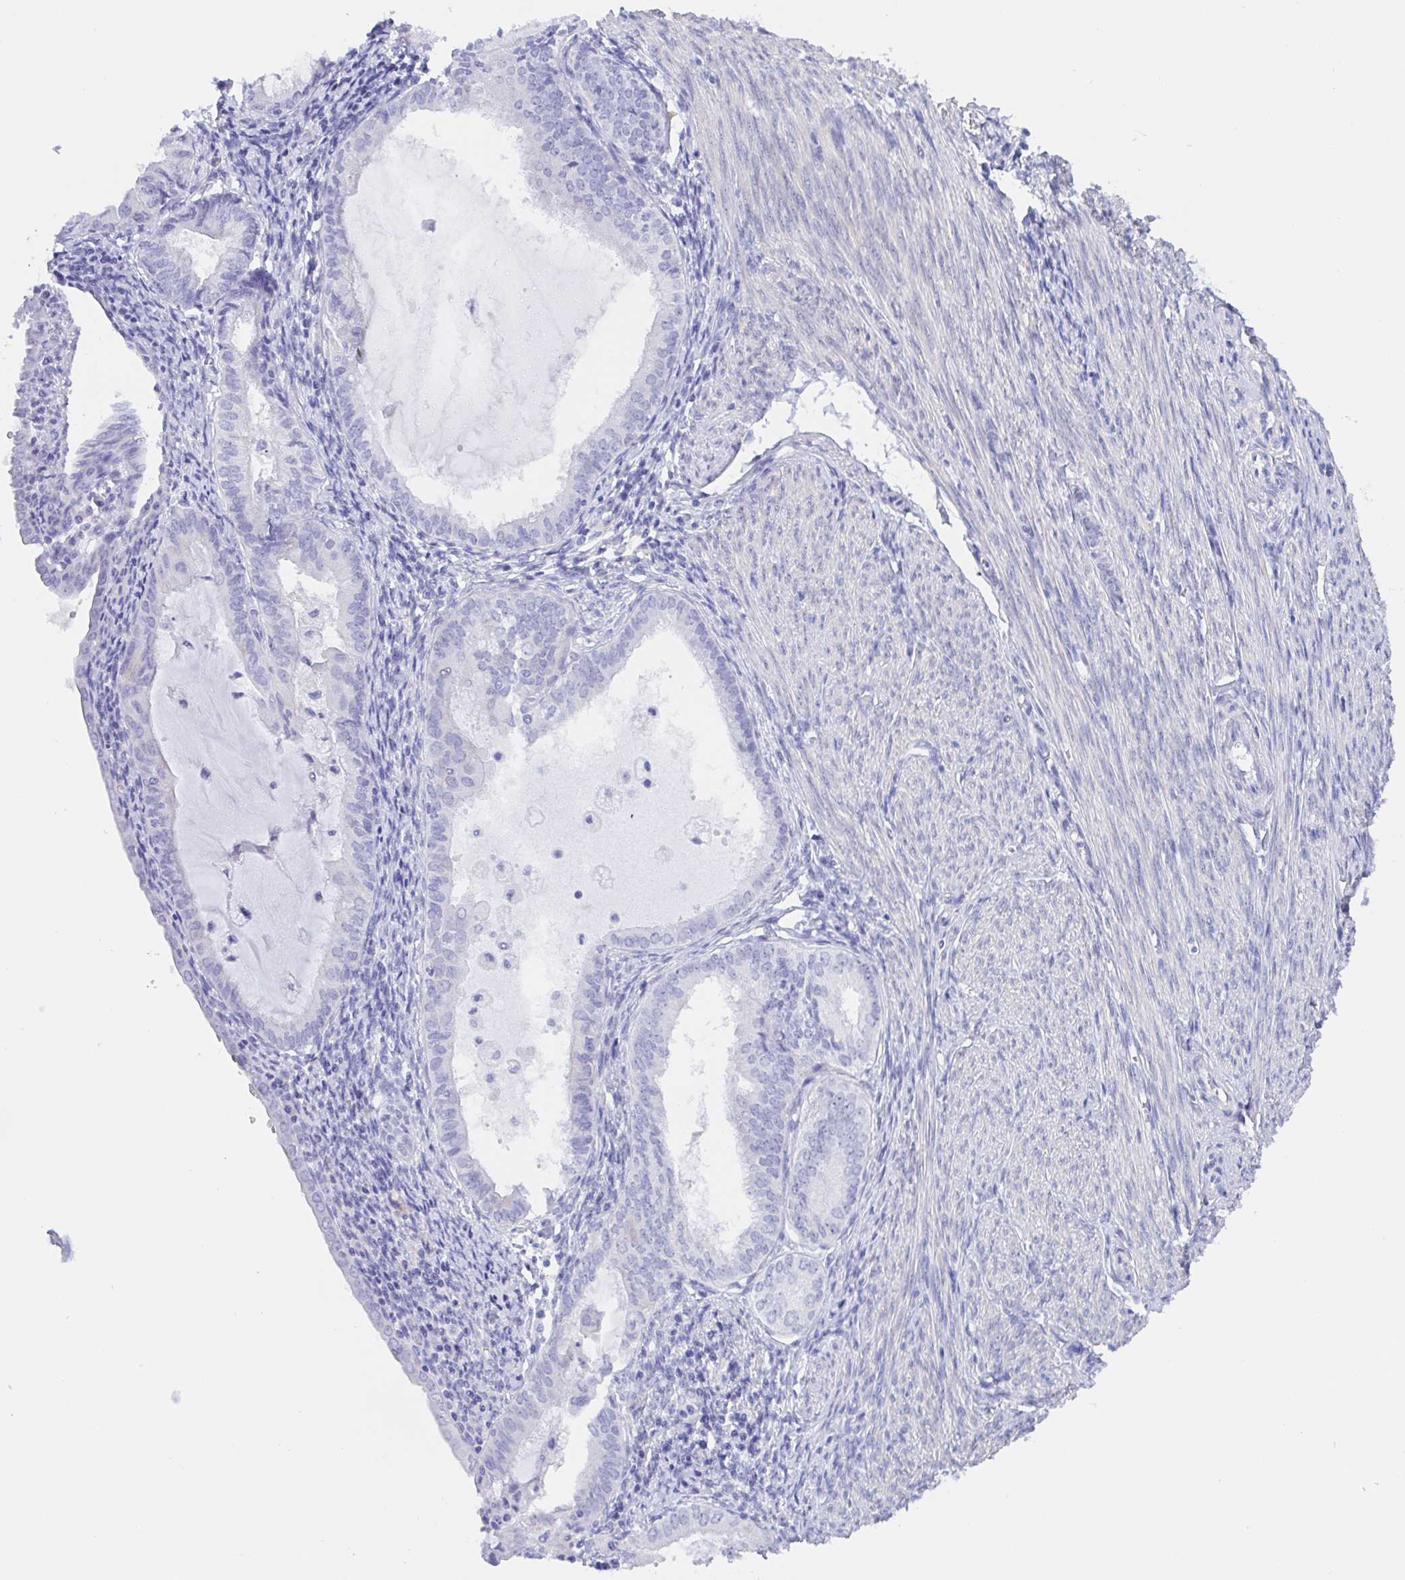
{"staining": {"intensity": "negative", "quantity": "none", "location": "none"}, "tissue": "endometrial cancer", "cell_type": "Tumor cells", "image_type": "cancer", "snomed": [{"axis": "morphology", "description": "Carcinoma, NOS"}, {"axis": "topography", "description": "Endometrium"}], "caption": "Immunohistochemistry (IHC) histopathology image of endometrial carcinoma stained for a protein (brown), which reveals no positivity in tumor cells.", "gene": "MUCL3", "patient": {"sex": "female", "age": 62}}